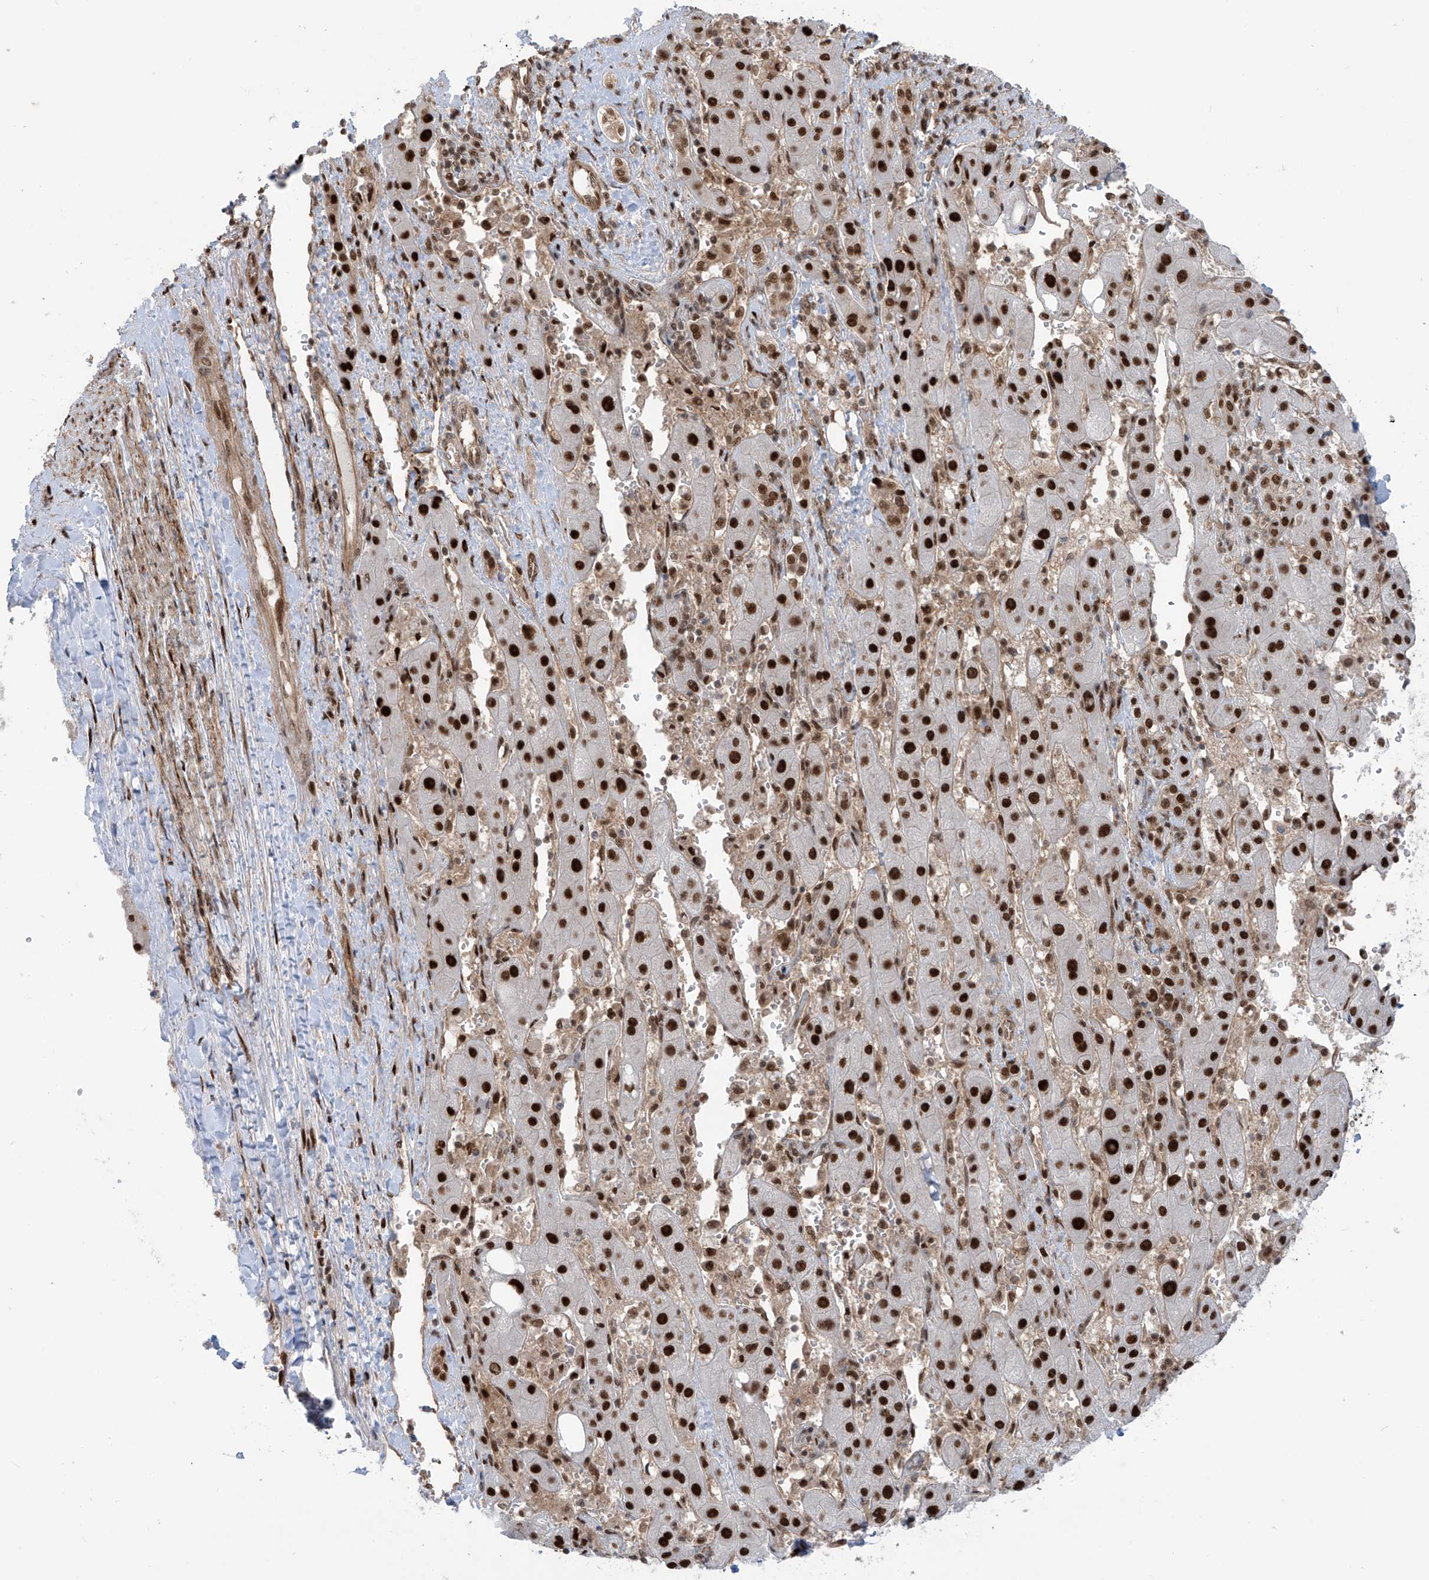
{"staining": {"intensity": "strong", "quantity": ">75%", "location": "nuclear"}, "tissue": "liver cancer", "cell_type": "Tumor cells", "image_type": "cancer", "snomed": [{"axis": "morphology", "description": "Carcinoma, Hepatocellular, NOS"}, {"axis": "topography", "description": "Liver"}], "caption": "An image of human liver hepatocellular carcinoma stained for a protein shows strong nuclear brown staining in tumor cells.", "gene": "LAGE3", "patient": {"sex": "female", "age": 73}}